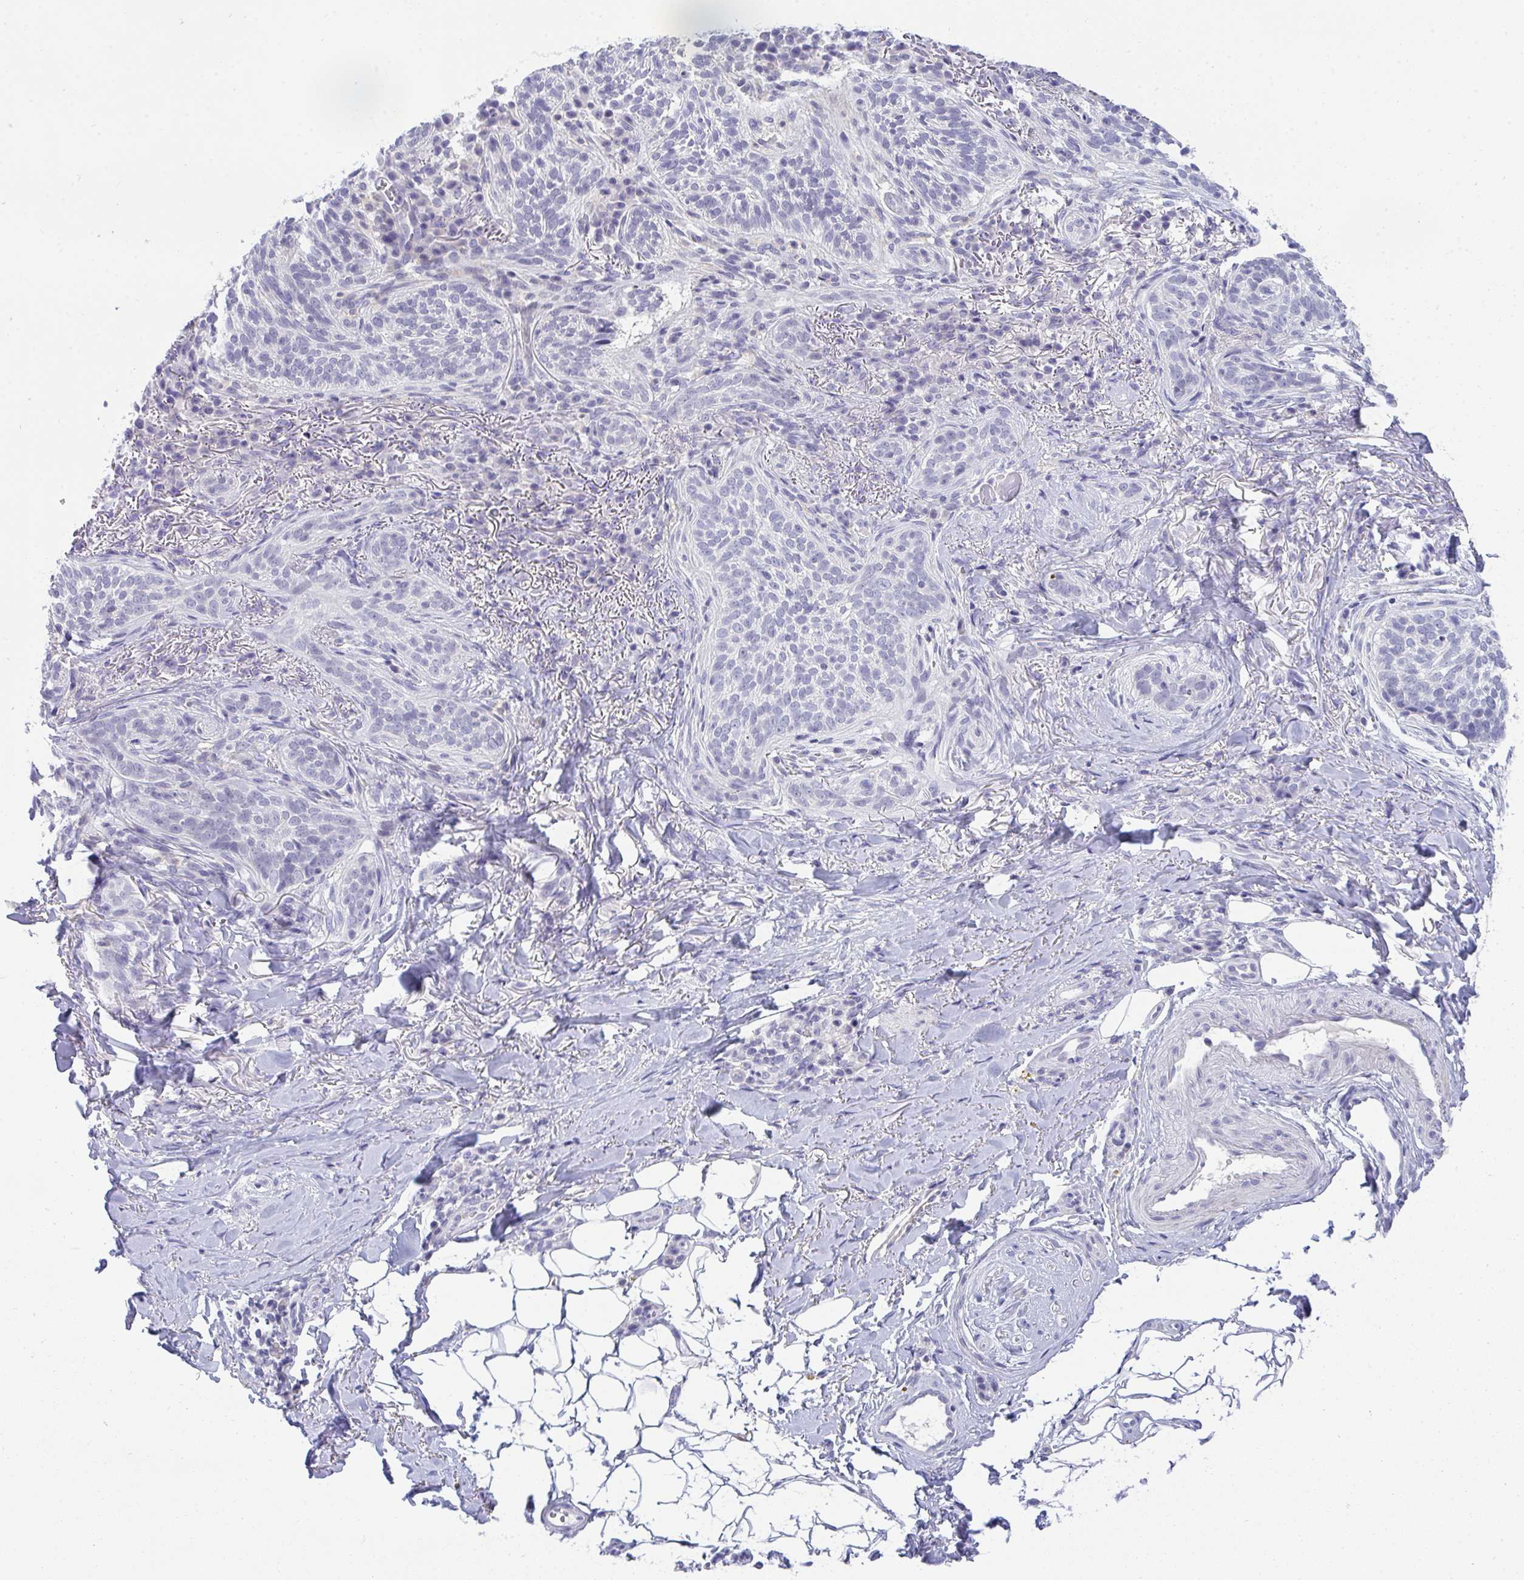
{"staining": {"intensity": "negative", "quantity": "none", "location": "none"}, "tissue": "skin cancer", "cell_type": "Tumor cells", "image_type": "cancer", "snomed": [{"axis": "morphology", "description": "Basal cell carcinoma"}, {"axis": "topography", "description": "Skin"}, {"axis": "topography", "description": "Skin of head"}], "caption": "Immunohistochemistry (IHC) photomicrograph of human skin cancer (basal cell carcinoma) stained for a protein (brown), which demonstrates no staining in tumor cells.", "gene": "TMEM82", "patient": {"sex": "male", "age": 62}}